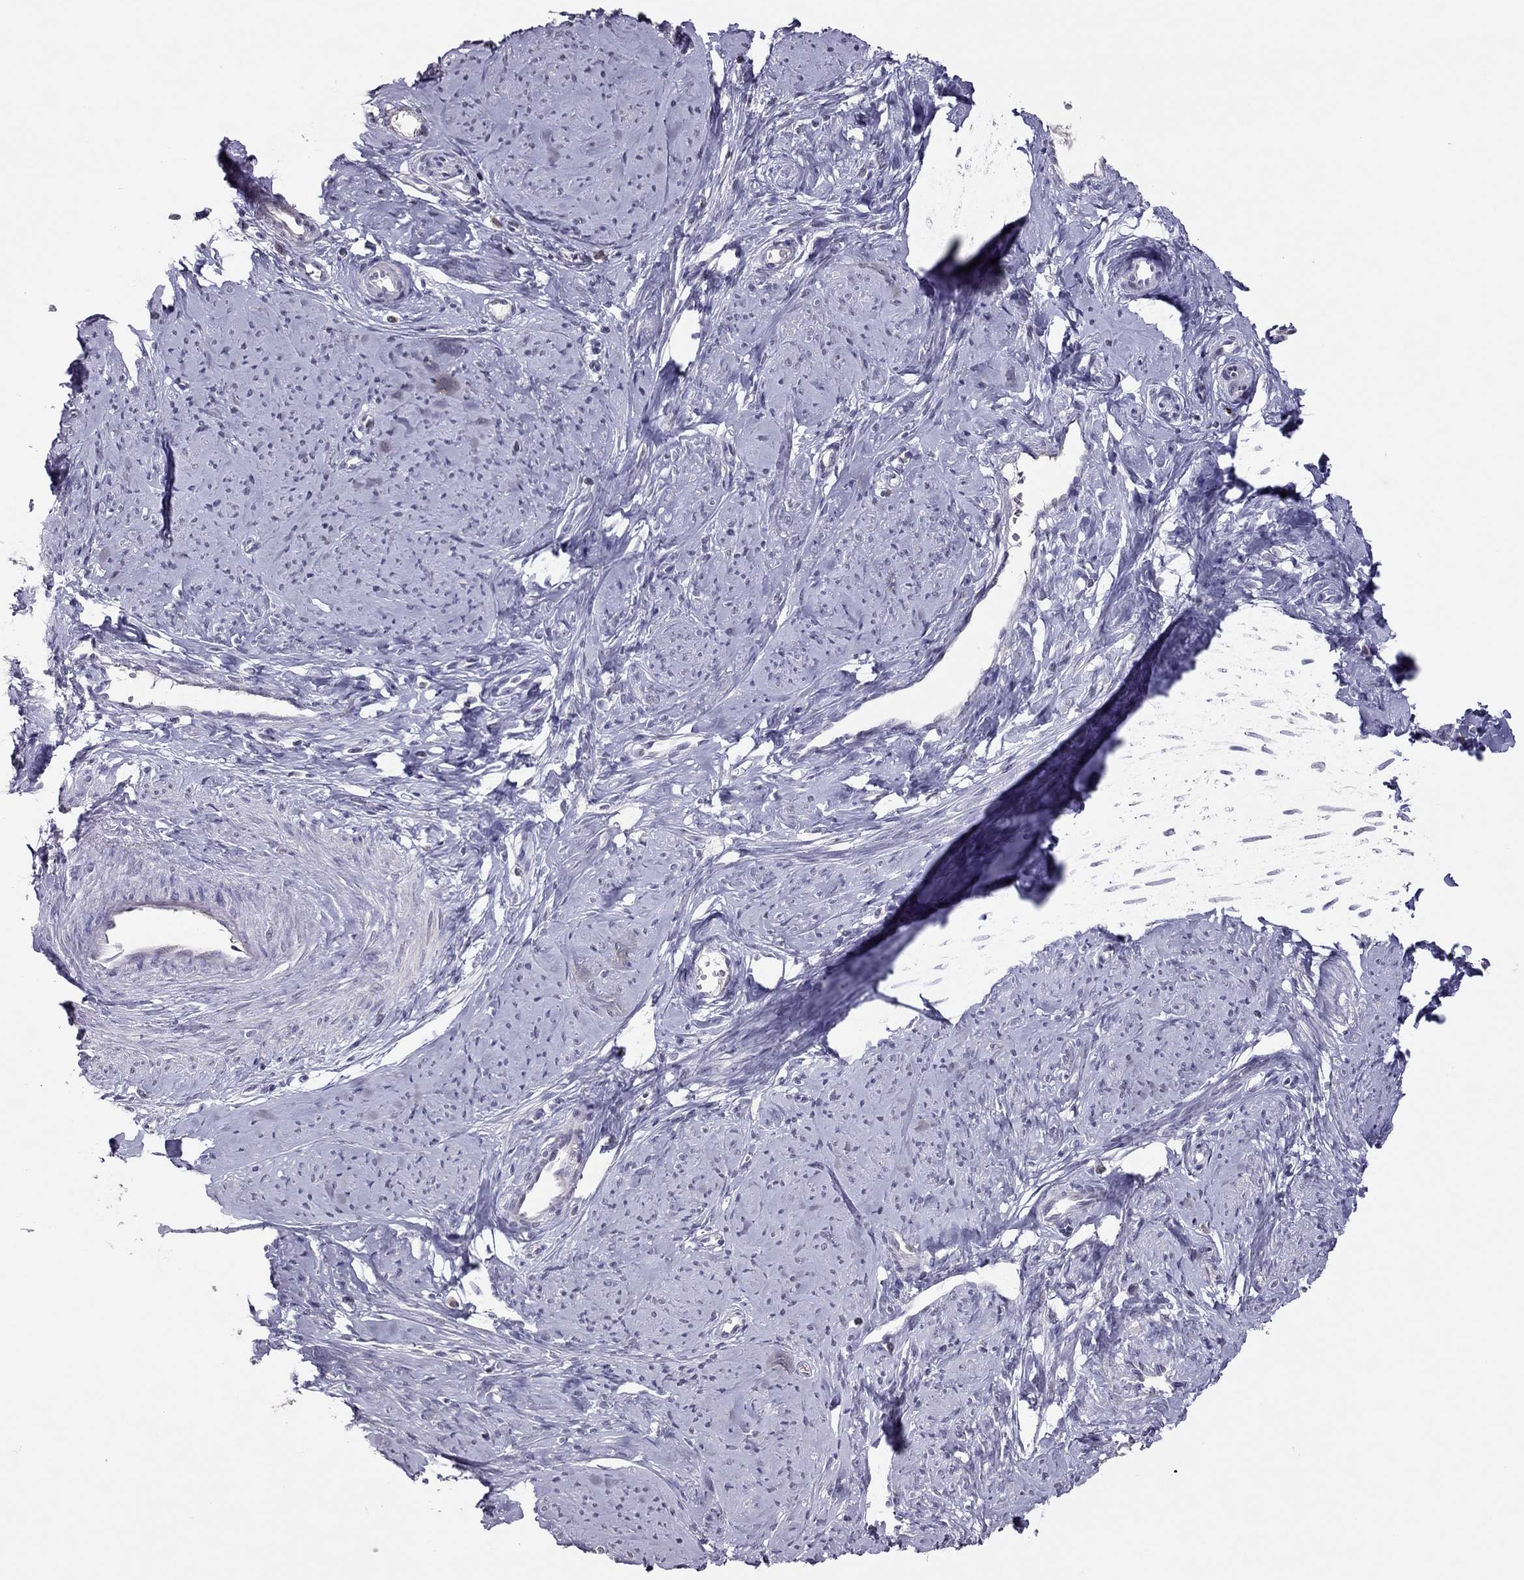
{"staining": {"intensity": "negative", "quantity": "none", "location": "none"}, "tissue": "smooth muscle", "cell_type": "Smooth muscle cells", "image_type": "normal", "snomed": [{"axis": "morphology", "description": "Normal tissue, NOS"}, {"axis": "topography", "description": "Smooth muscle"}], "caption": "IHC micrograph of benign smooth muscle stained for a protein (brown), which shows no staining in smooth muscle cells.", "gene": "TSHB", "patient": {"sex": "female", "age": 48}}